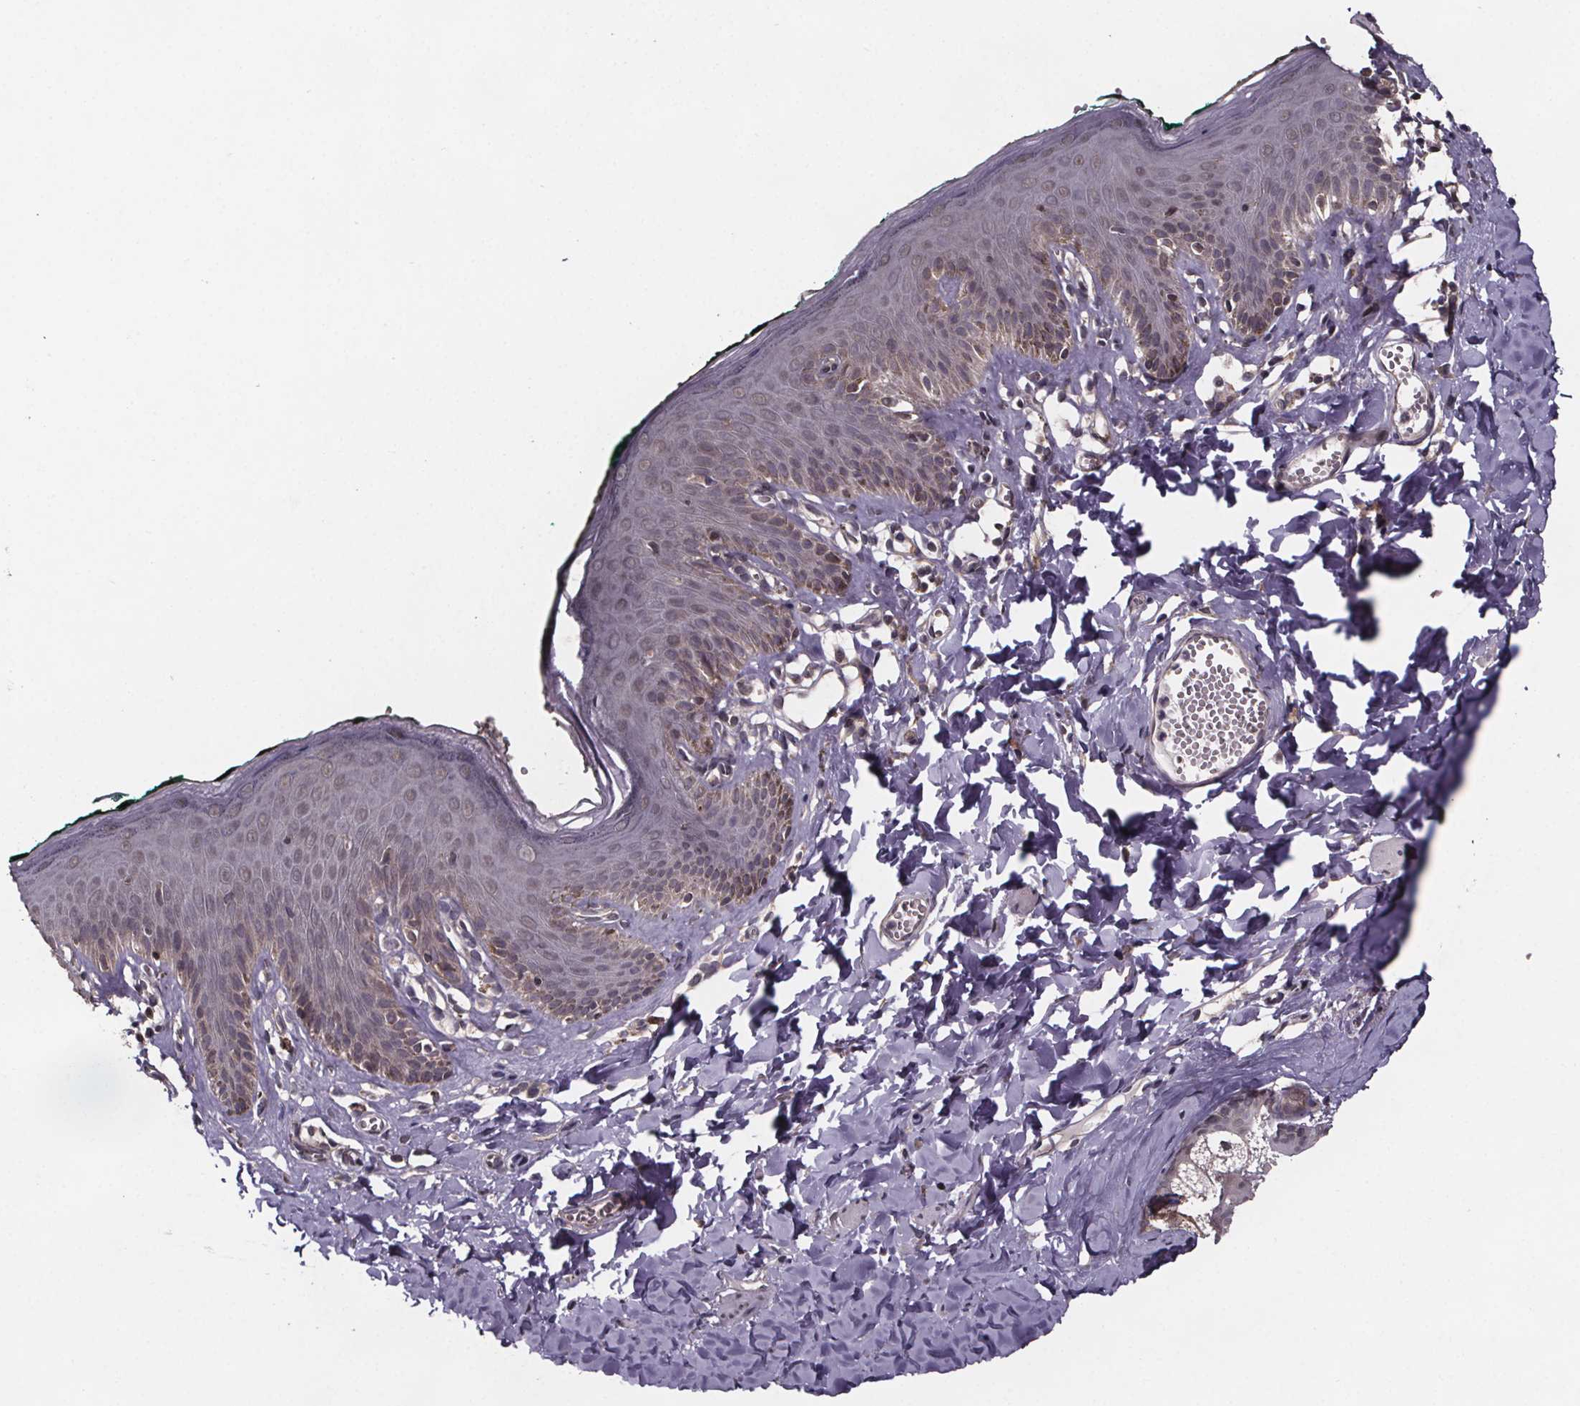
{"staining": {"intensity": "moderate", "quantity": "<25%", "location": "cytoplasmic/membranous"}, "tissue": "skin", "cell_type": "Epidermal cells", "image_type": "normal", "snomed": [{"axis": "morphology", "description": "Normal tissue, NOS"}, {"axis": "topography", "description": "Vulva"}, {"axis": "topography", "description": "Peripheral nerve tissue"}], "caption": "Epidermal cells reveal low levels of moderate cytoplasmic/membranous positivity in about <25% of cells in unremarkable human skin. (brown staining indicates protein expression, while blue staining denotes nuclei).", "gene": "SAT1", "patient": {"sex": "female", "age": 66}}